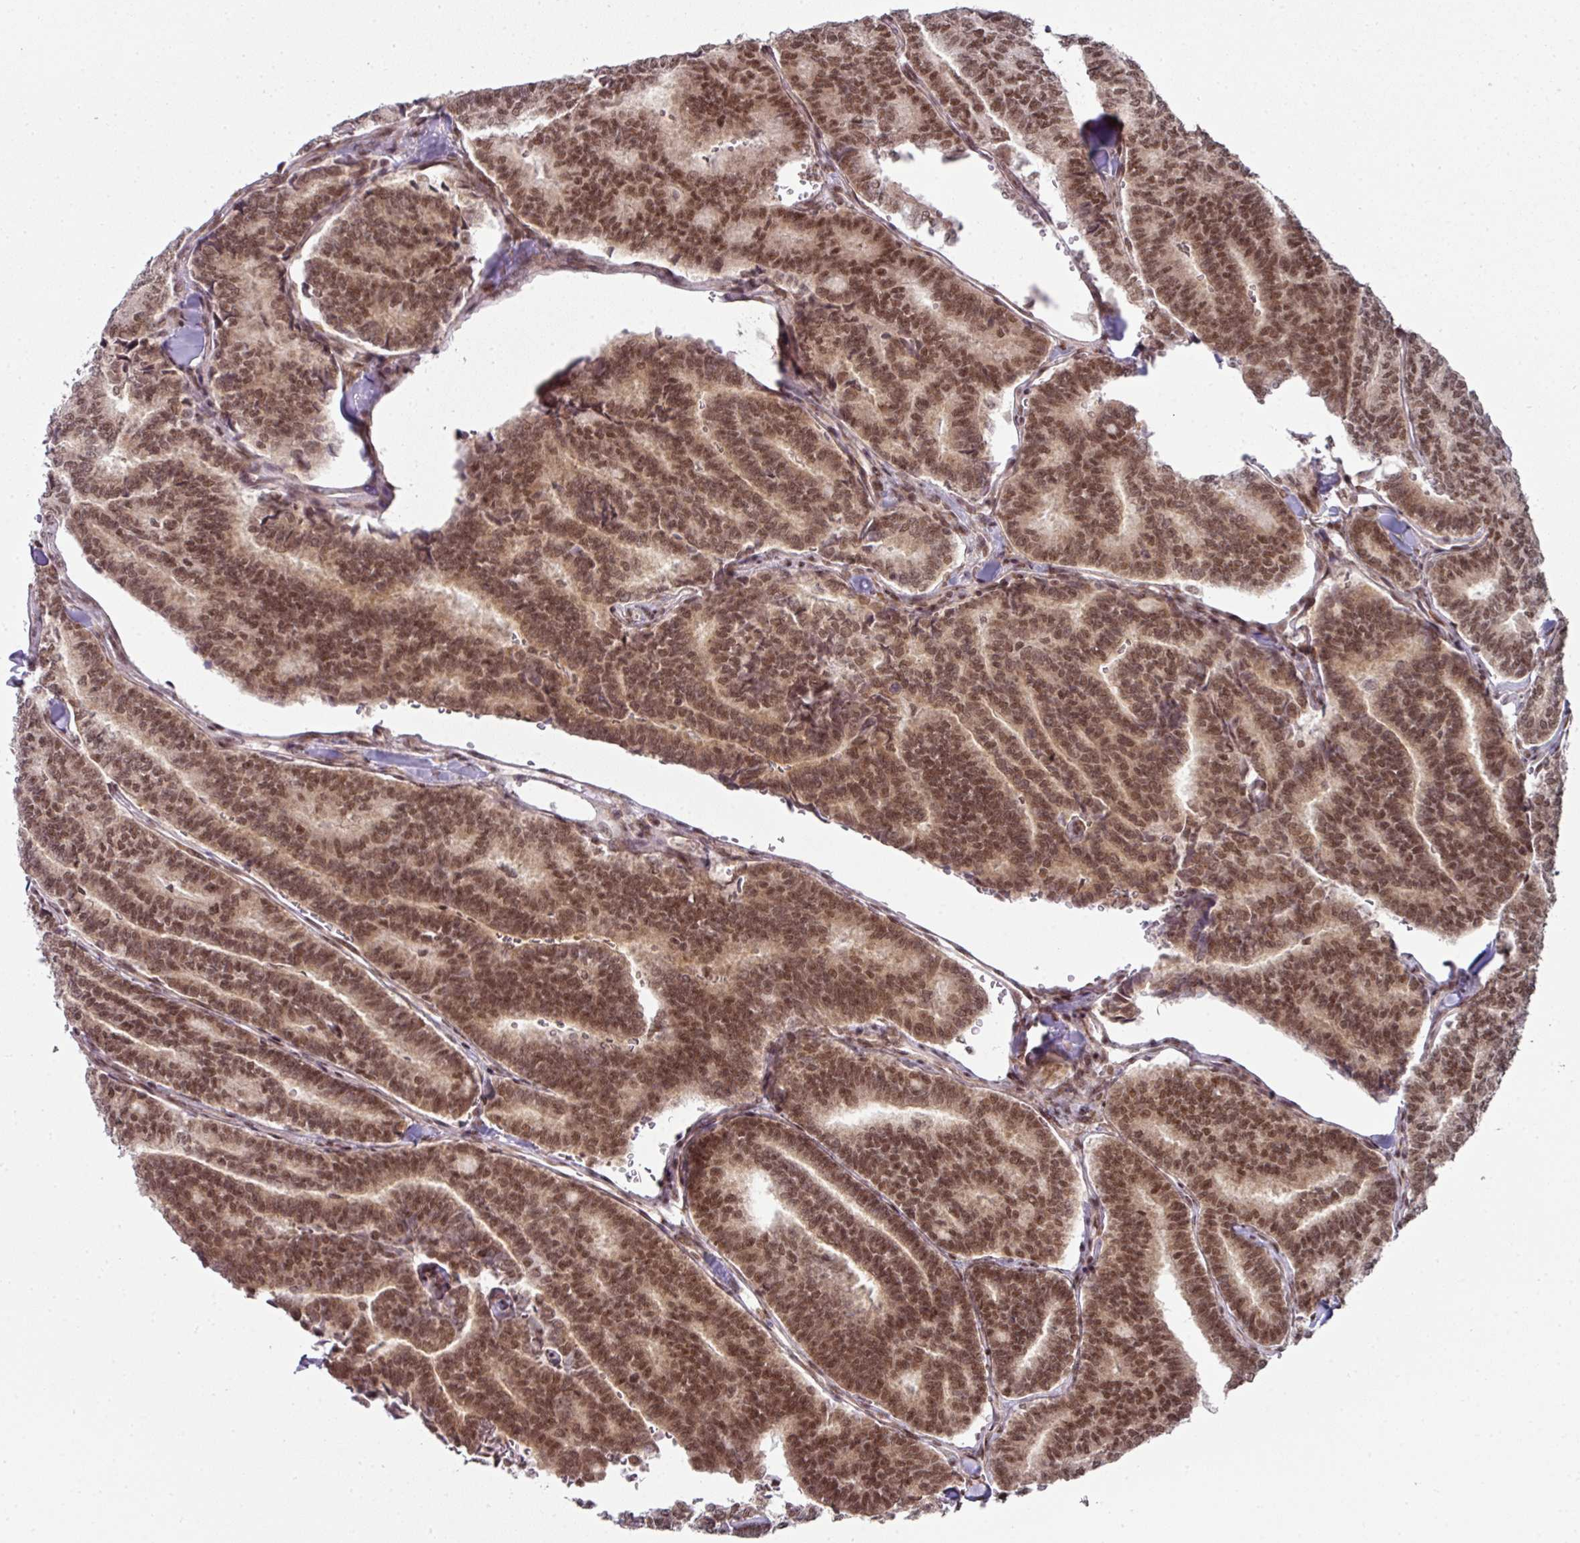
{"staining": {"intensity": "moderate", "quantity": ">75%", "location": "nuclear"}, "tissue": "thyroid cancer", "cell_type": "Tumor cells", "image_type": "cancer", "snomed": [{"axis": "morphology", "description": "Papillary adenocarcinoma, NOS"}, {"axis": "topography", "description": "Thyroid gland"}], "caption": "There is medium levels of moderate nuclear expression in tumor cells of thyroid cancer (papillary adenocarcinoma), as demonstrated by immunohistochemical staining (brown color).", "gene": "NFYA", "patient": {"sex": "female", "age": 35}}